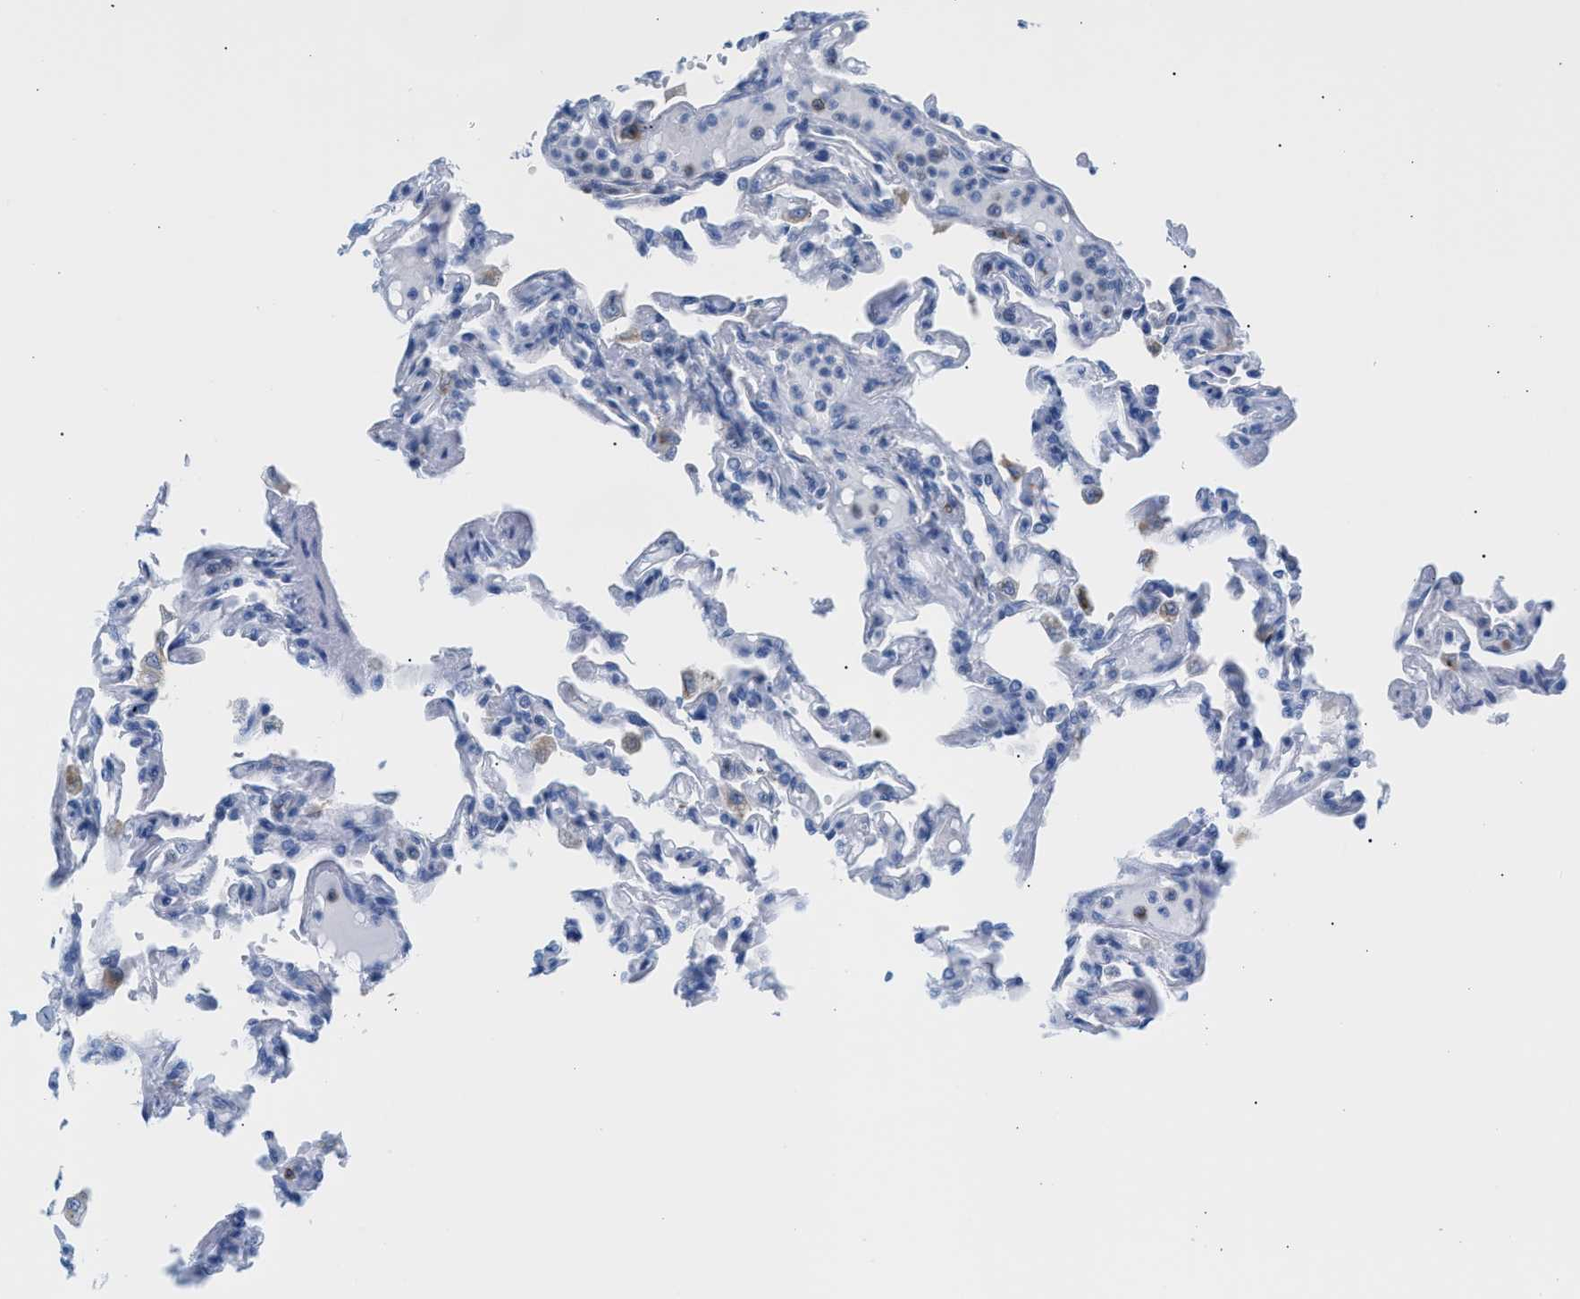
{"staining": {"intensity": "negative", "quantity": "none", "location": "none"}, "tissue": "lung", "cell_type": "Alveolar cells", "image_type": "normal", "snomed": [{"axis": "morphology", "description": "Normal tissue, NOS"}, {"axis": "topography", "description": "Lung"}], "caption": "An immunohistochemistry (IHC) image of benign lung is shown. There is no staining in alveolar cells of lung.", "gene": "TACC3", "patient": {"sex": "male", "age": 21}}